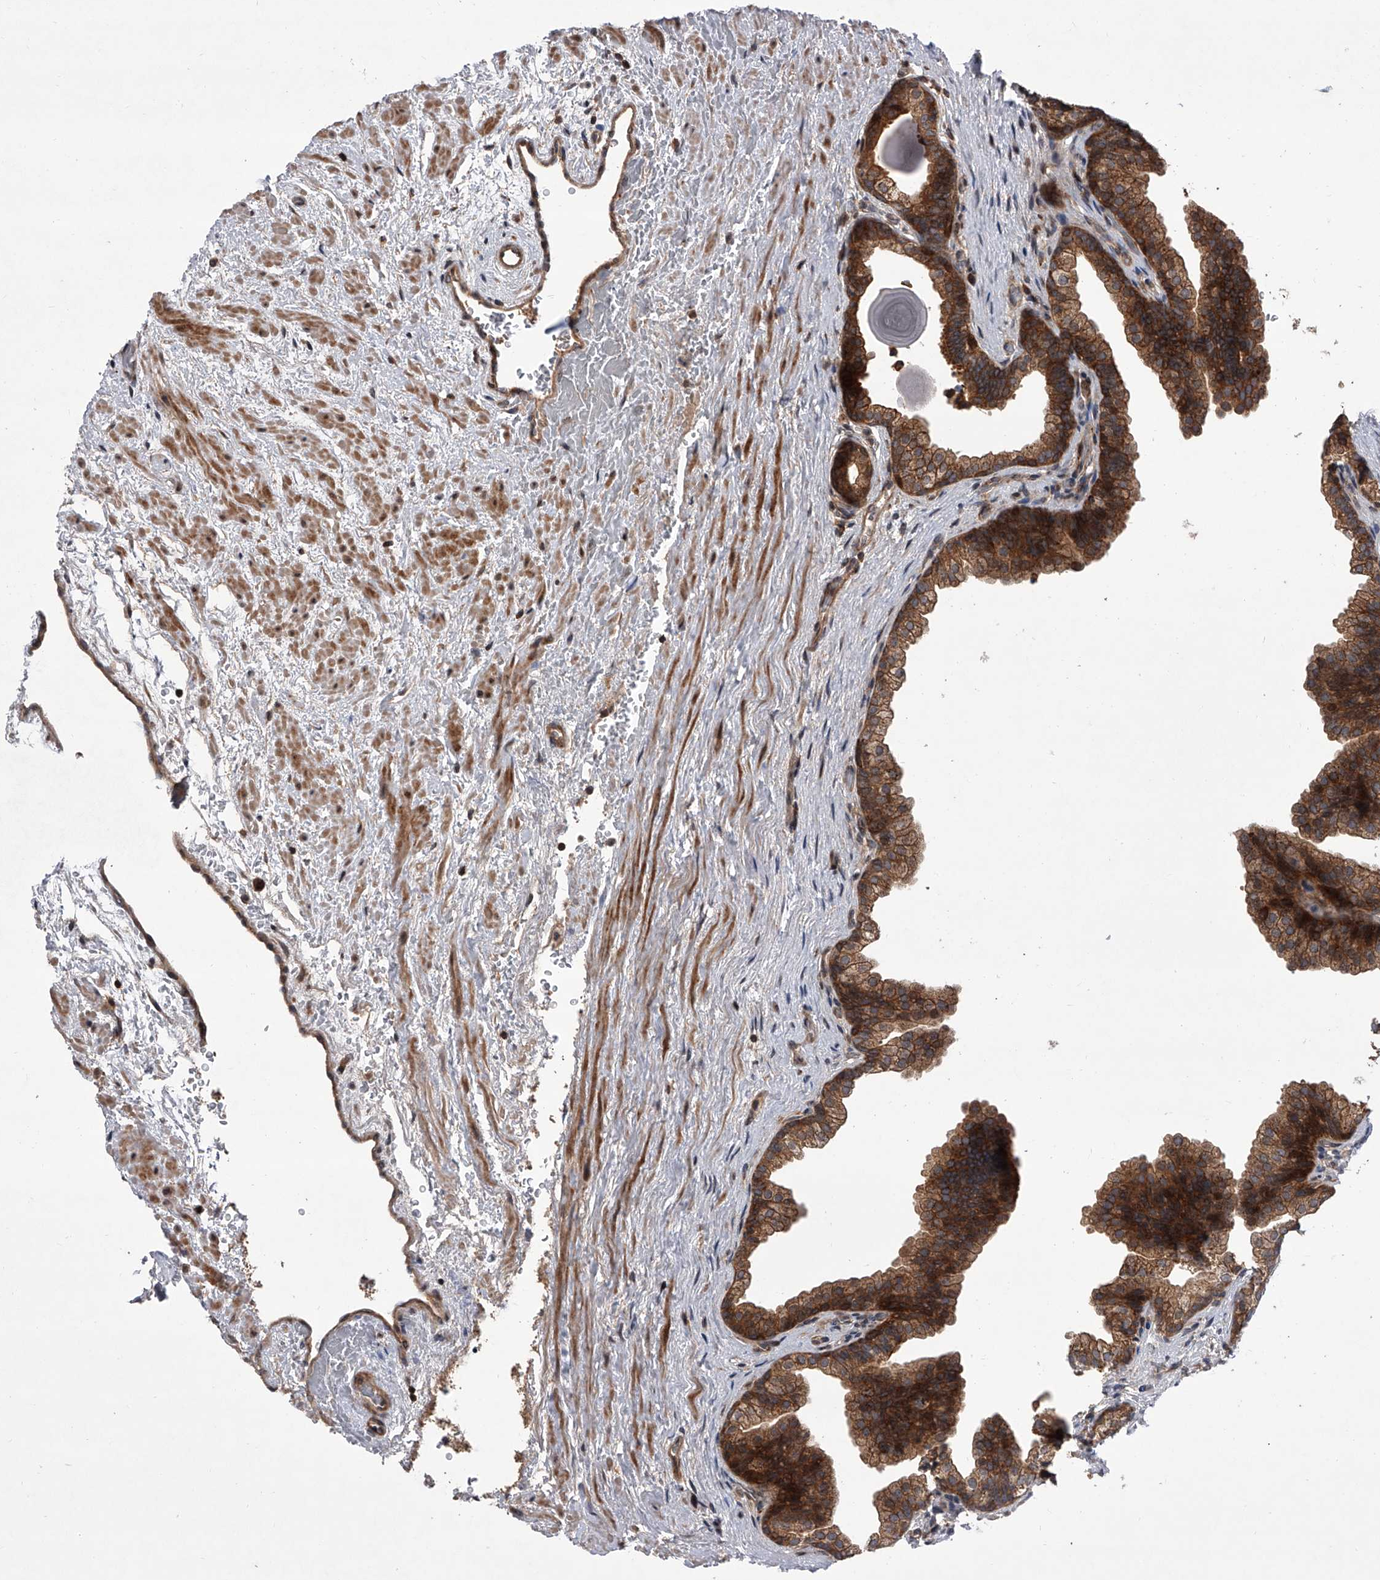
{"staining": {"intensity": "strong", "quantity": ">75%", "location": "cytoplasmic/membranous"}, "tissue": "prostate", "cell_type": "Glandular cells", "image_type": "normal", "snomed": [{"axis": "morphology", "description": "Normal tissue, NOS"}, {"axis": "topography", "description": "Prostate"}], "caption": "High-power microscopy captured an immunohistochemistry (IHC) photomicrograph of normal prostate, revealing strong cytoplasmic/membranous expression in about >75% of glandular cells.", "gene": "USP47", "patient": {"sex": "male", "age": 48}}